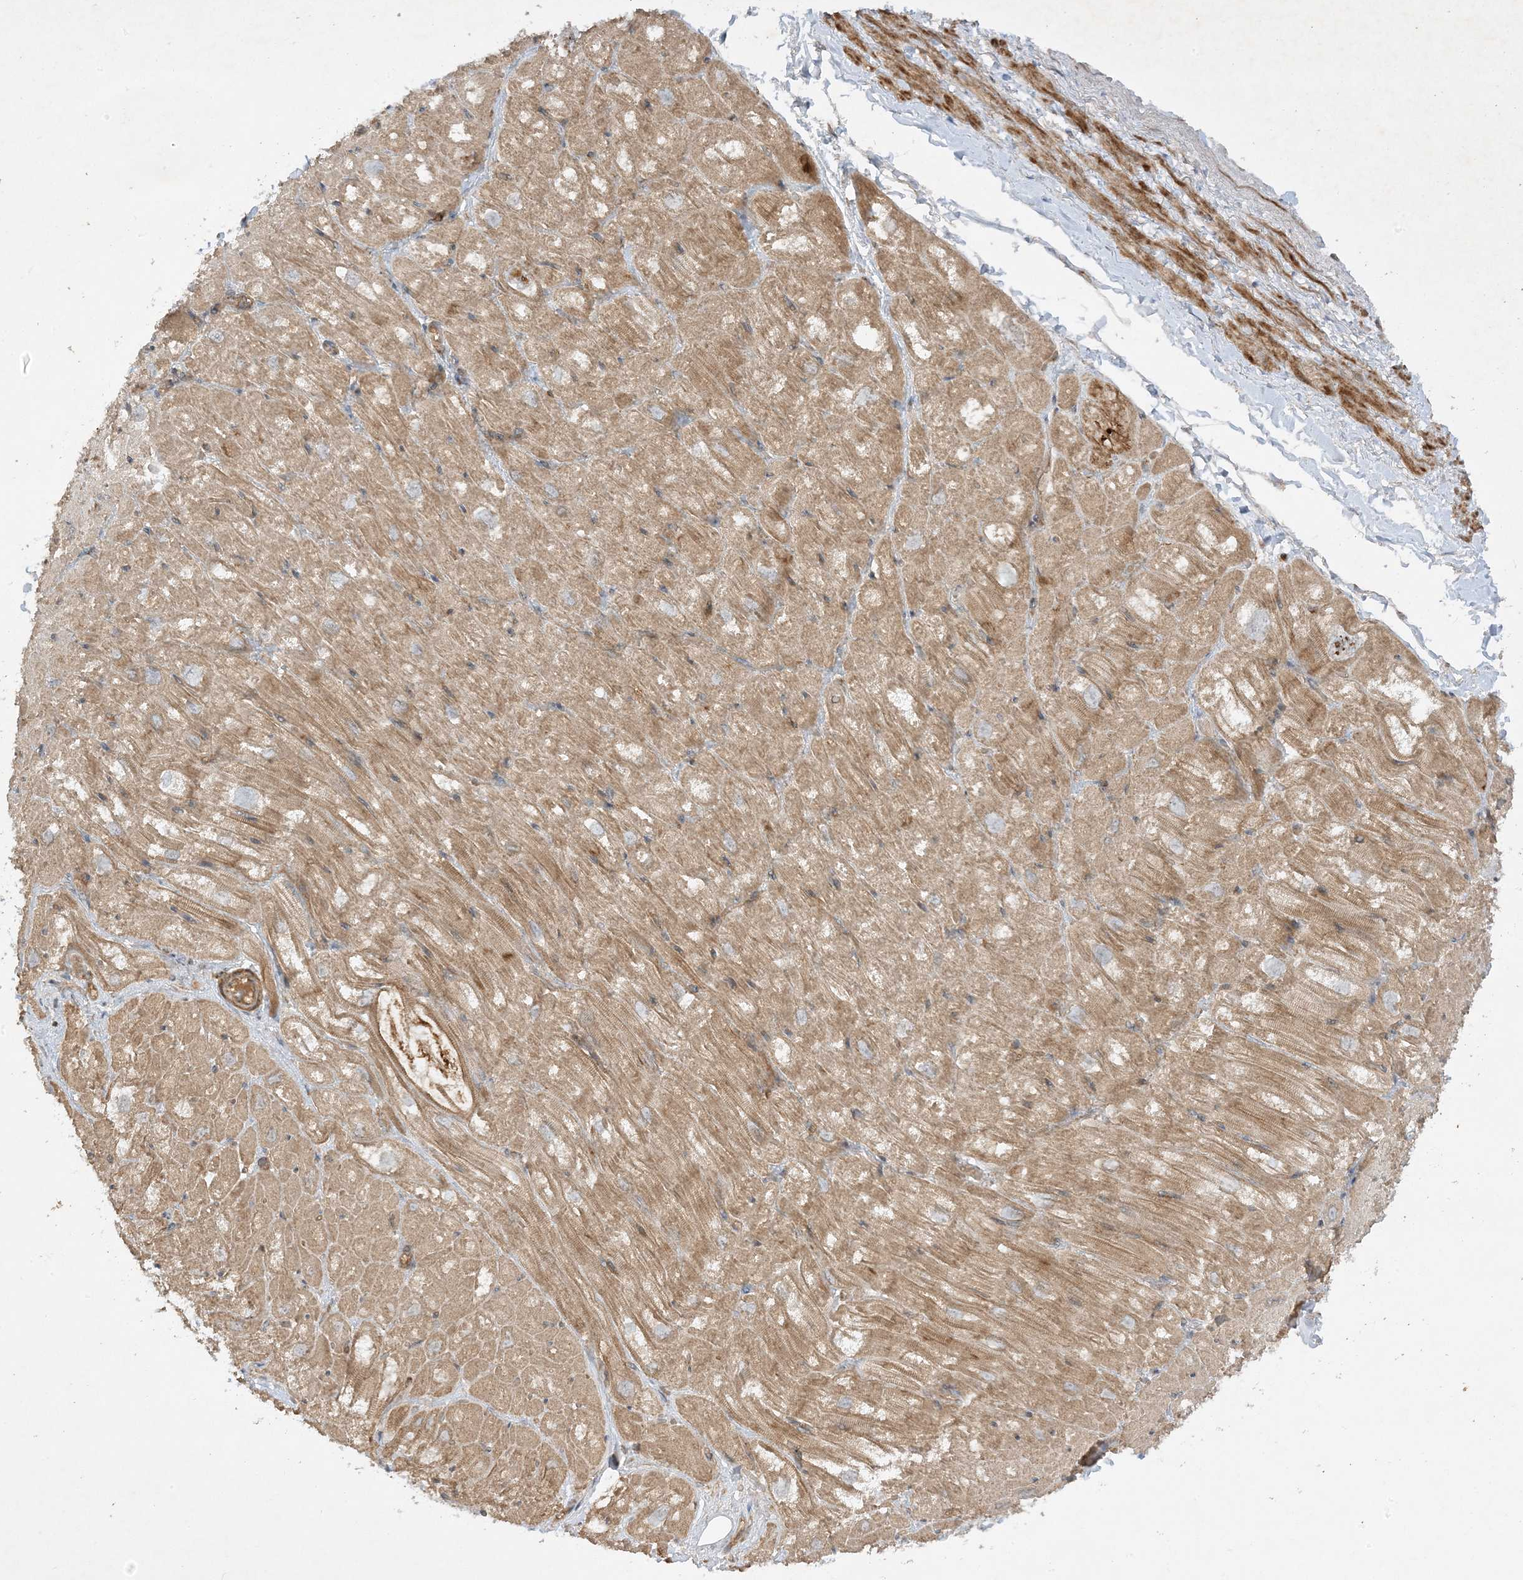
{"staining": {"intensity": "moderate", "quantity": ">75%", "location": "cytoplasmic/membranous"}, "tissue": "heart muscle", "cell_type": "Cardiomyocytes", "image_type": "normal", "snomed": [{"axis": "morphology", "description": "Normal tissue, NOS"}, {"axis": "topography", "description": "Heart"}], "caption": "Moderate cytoplasmic/membranous staining is present in approximately >75% of cardiomyocytes in benign heart muscle.", "gene": "XRN1", "patient": {"sex": "male", "age": 50}}